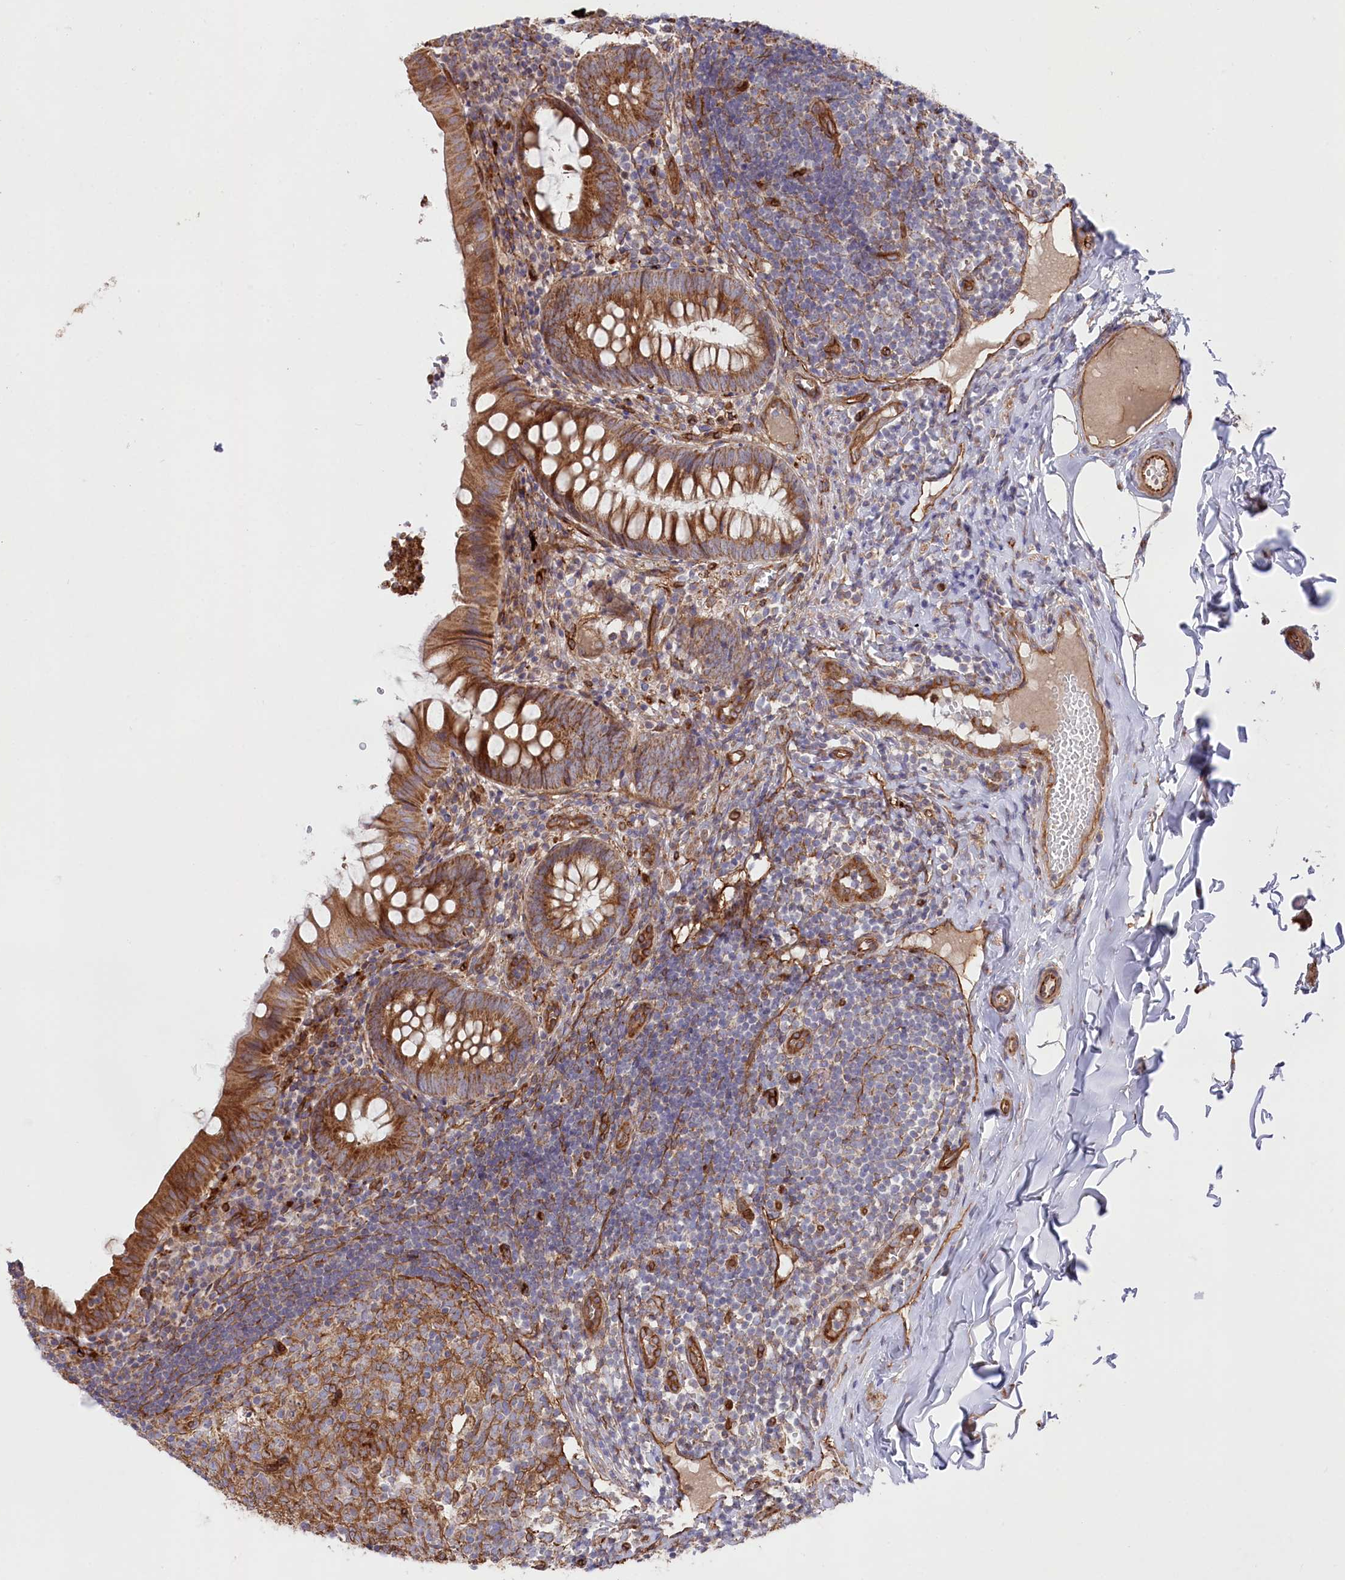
{"staining": {"intensity": "moderate", "quantity": ">75%", "location": "cytoplasmic/membranous"}, "tissue": "appendix", "cell_type": "Glandular cells", "image_type": "normal", "snomed": [{"axis": "morphology", "description": "Normal tissue, NOS"}, {"axis": "topography", "description": "Appendix"}], "caption": "Moderate cytoplasmic/membranous positivity is present in about >75% of glandular cells in normal appendix.", "gene": "MTPAP", "patient": {"sex": "male", "age": 8}}